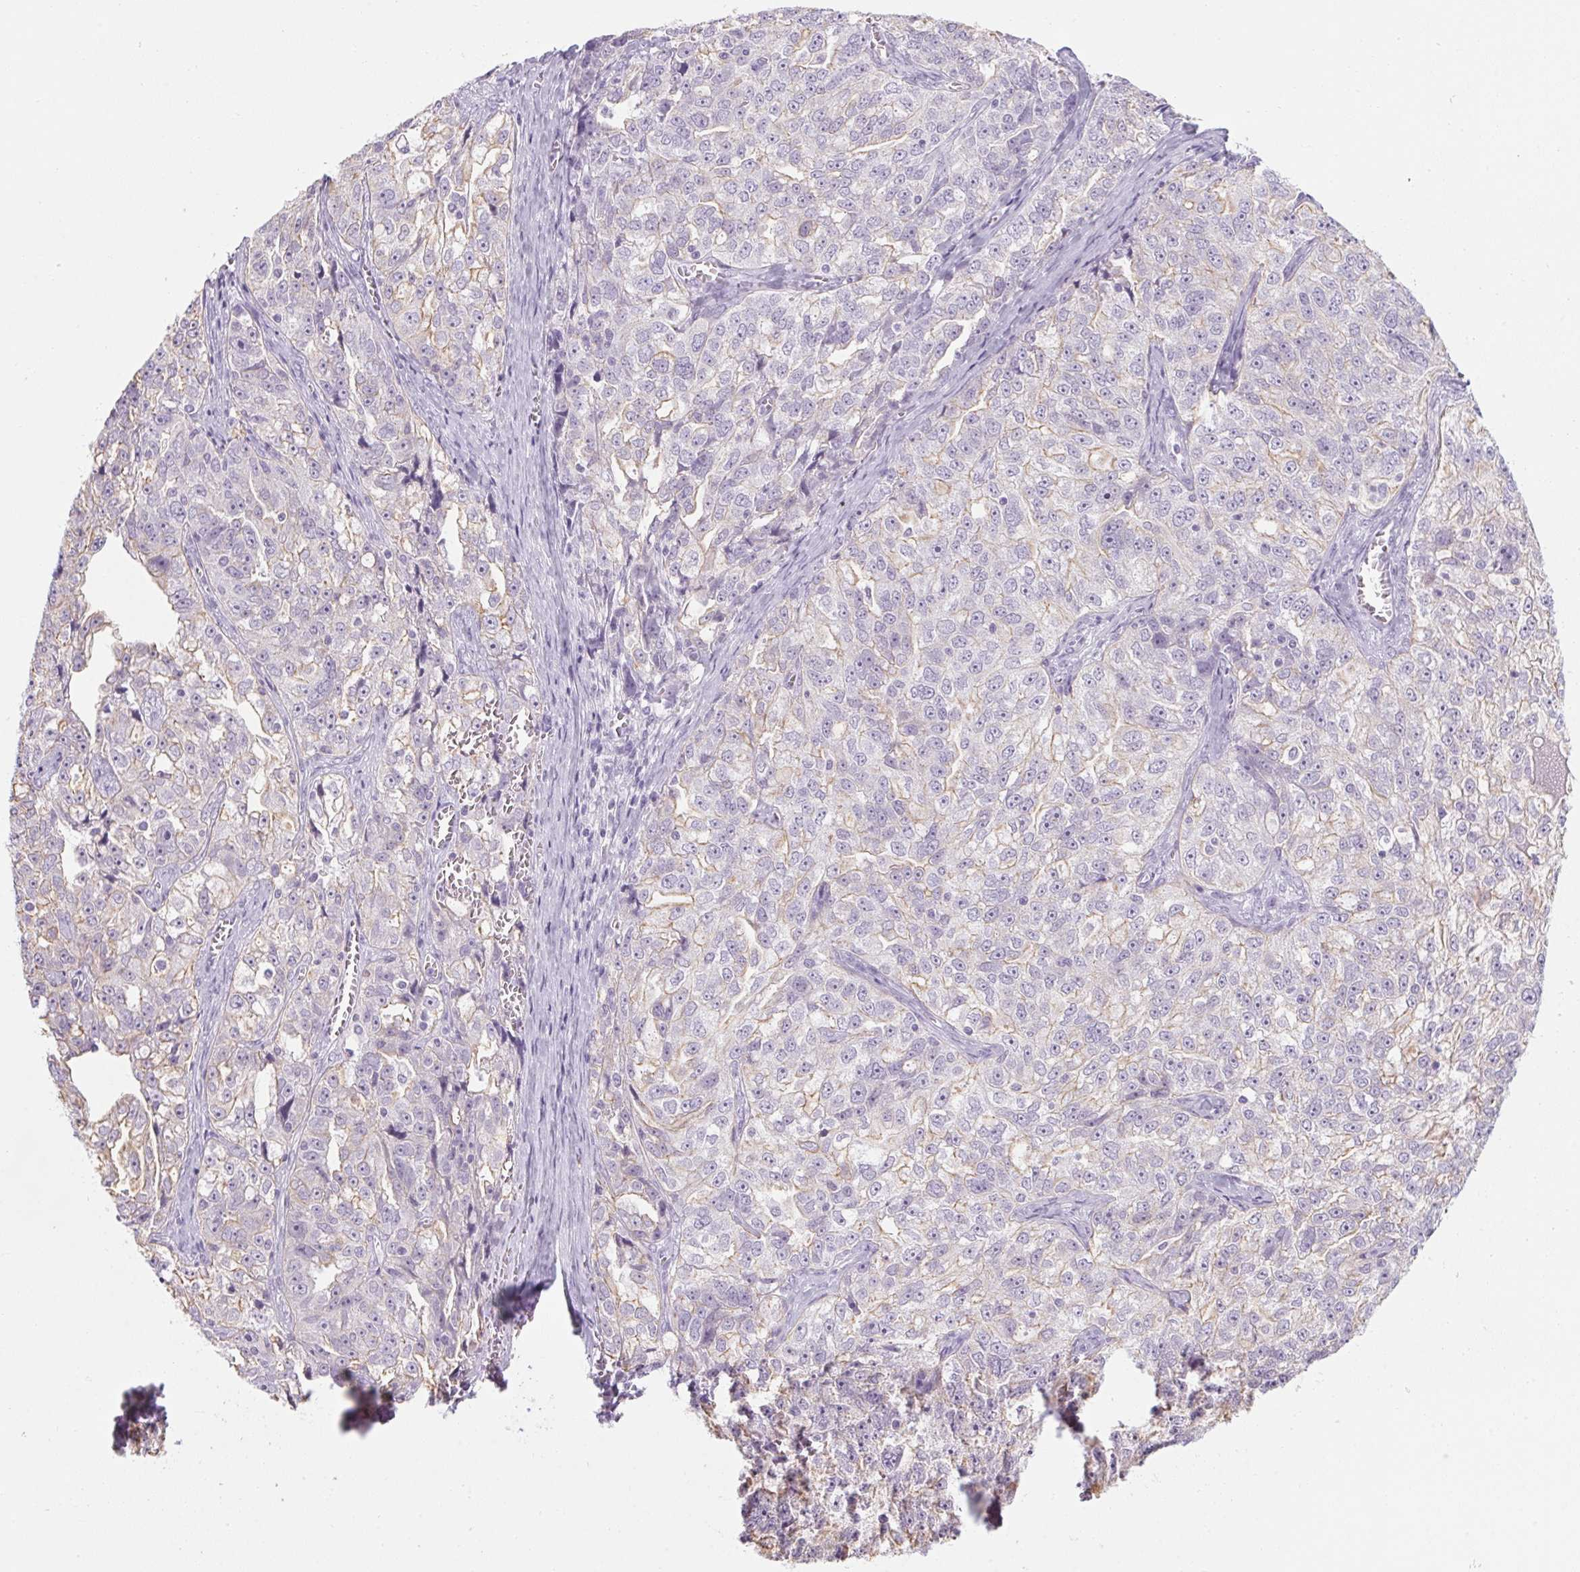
{"staining": {"intensity": "weak", "quantity": "<25%", "location": "cytoplasmic/membranous"}, "tissue": "ovarian cancer", "cell_type": "Tumor cells", "image_type": "cancer", "snomed": [{"axis": "morphology", "description": "Cystadenocarcinoma, serous, NOS"}, {"axis": "topography", "description": "Ovary"}], "caption": "The IHC micrograph has no significant positivity in tumor cells of ovarian serous cystadenocarcinoma tissue.", "gene": "RPTN", "patient": {"sex": "female", "age": 51}}